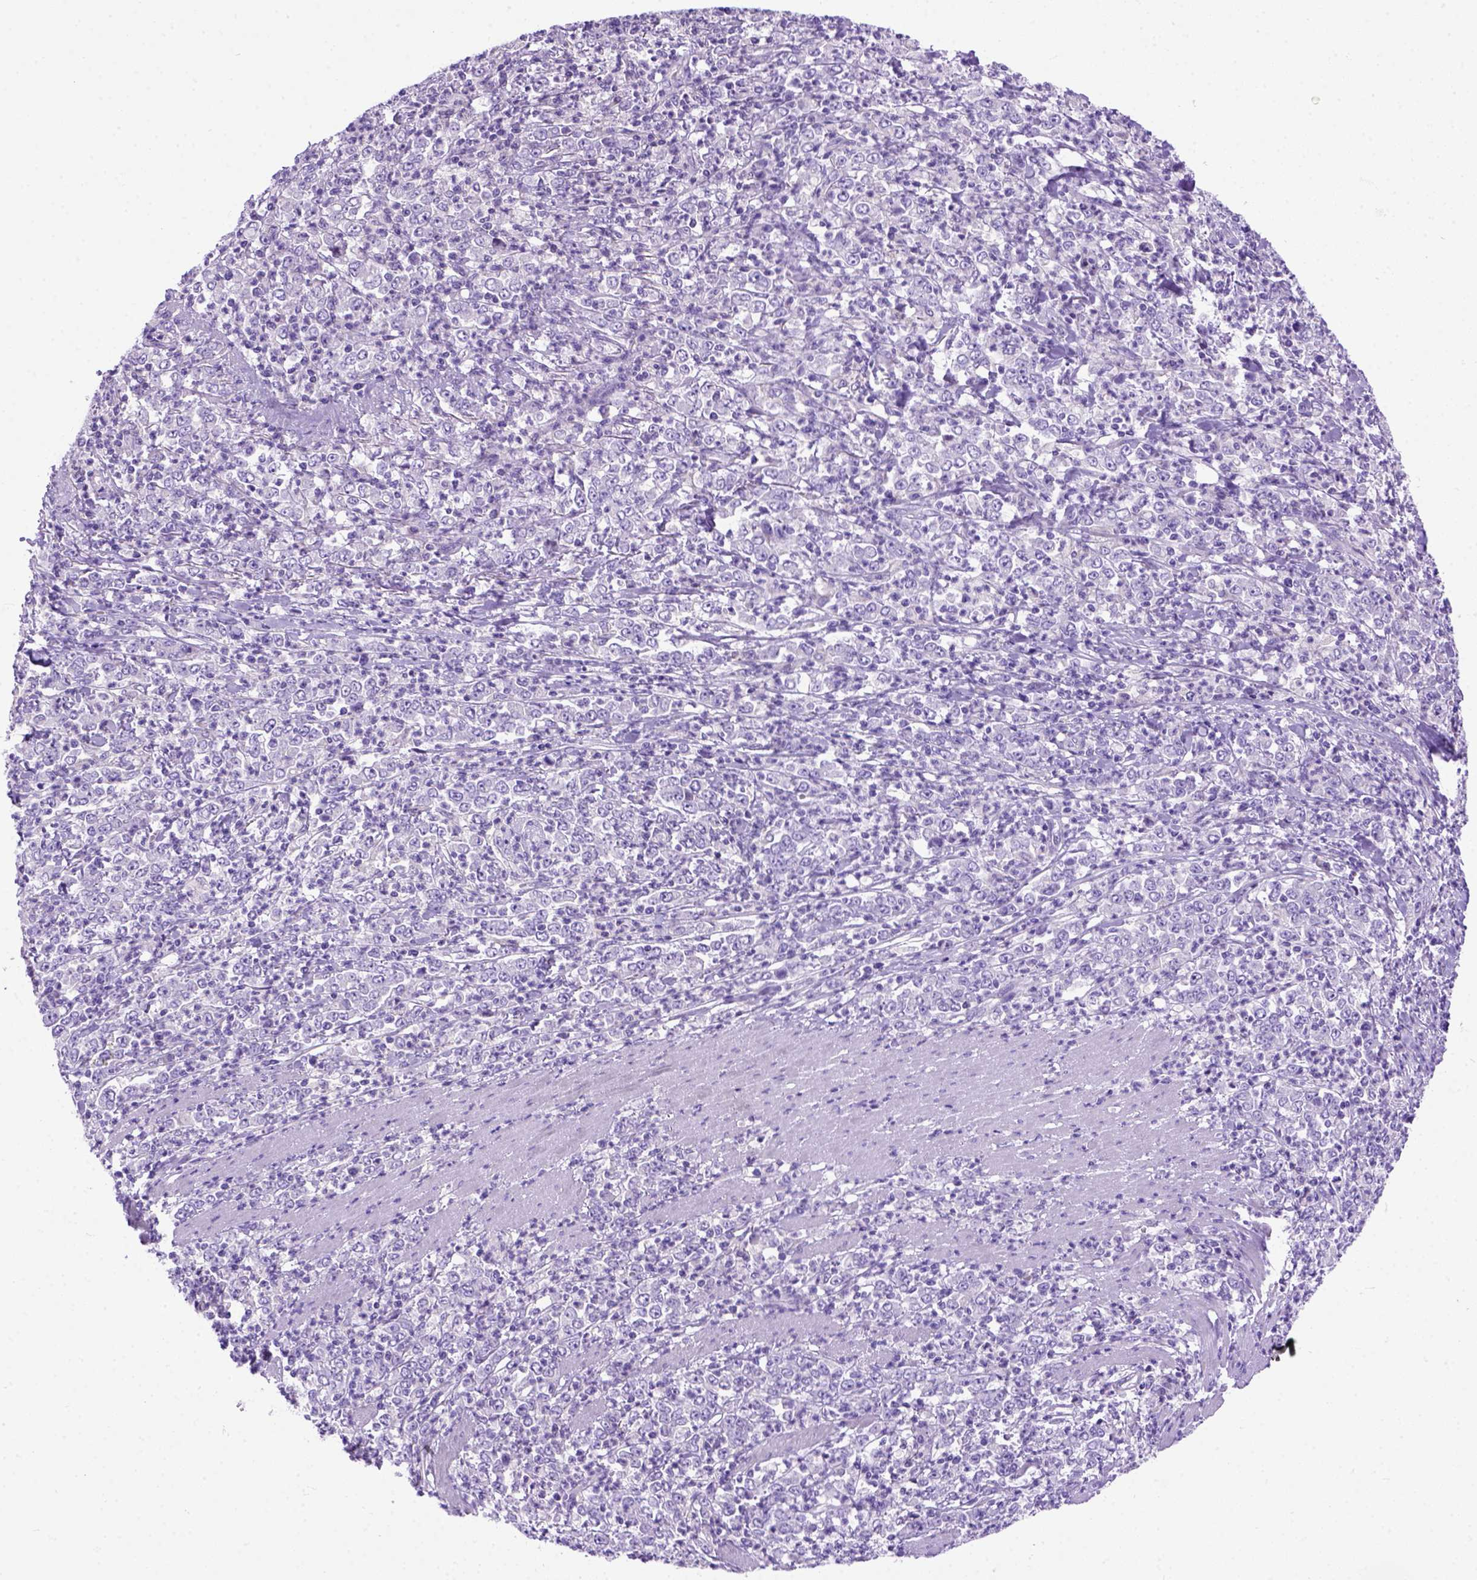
{"staining": {"intensity": "negative", "quantity": "none", "location": "none"}, "tissue": "stomach cancer", "cell_type": "Tumor cells", "image_type": "cancer", "snomed": [{"axis": "morphology", "description": "Adenocarcinoma, NOS"}, {"axis": "topography", "description": "Stomach, lower"}], "caption": "A high-resolution photomicrograph shows IHC staining of stomach cancer (adenocarcinoma), which displays no significant positivity in tumor cells.", "gene": "ODAD3", "patient": {"sex": "female", "age": 71}}